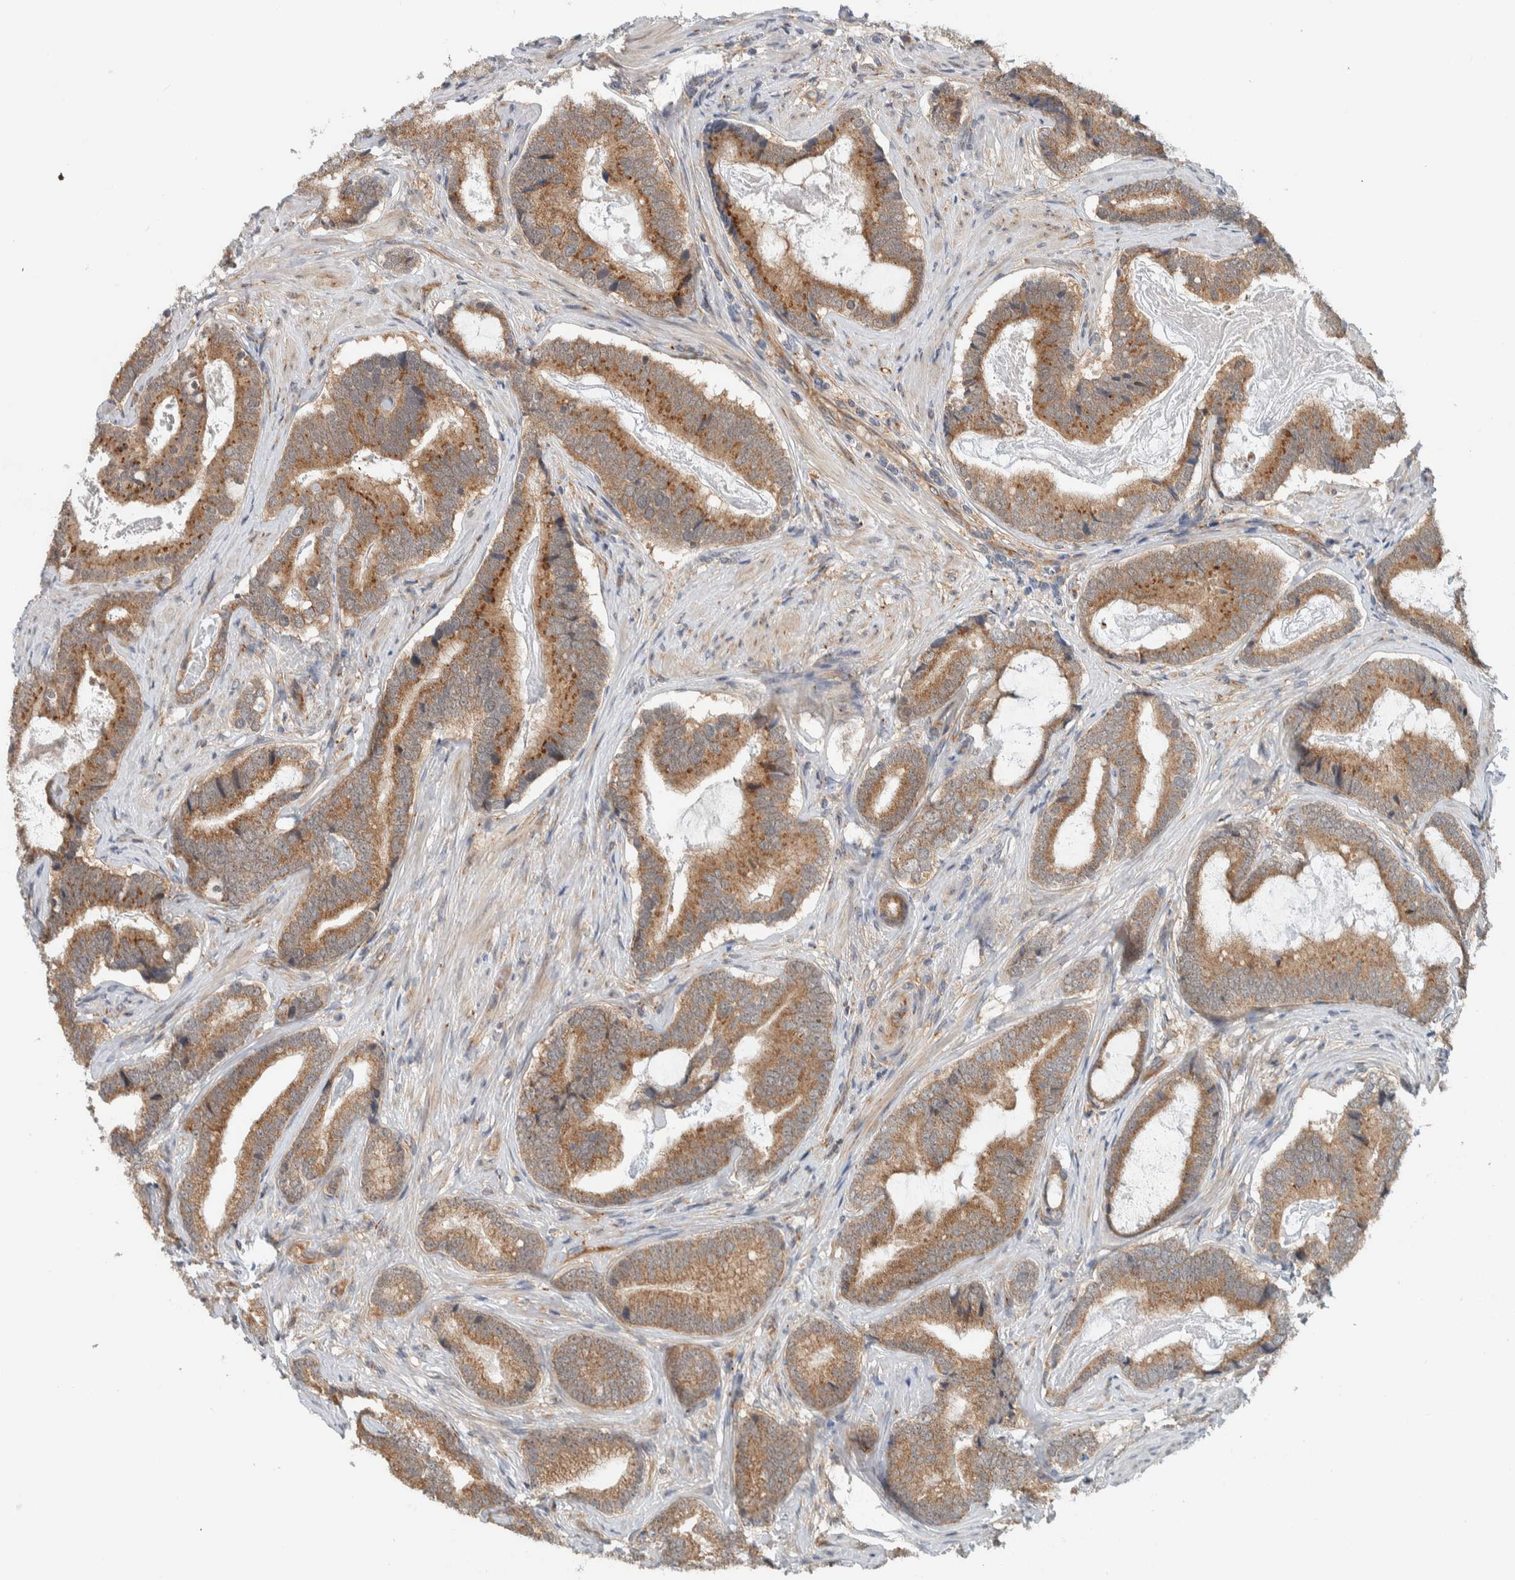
{"staining": {"intensity": "moderate", "quantity": ">75%", "location": "cytoplasmic/membranous"}, "tissue": "prostate cancer", "cell_type": "Tumor cells", "image_type": "cancer", "snomed": [{"axis": "morphology", "description": "Adenocarcinoma, High grade"}, {"axis": "topography", "description": "Prostate"}], "caption": "DAB (3,3'-diaminobenzidine) immunohistochemical staining of human prostate cancer (adenocarcinoma (high-grade)) exhibits moderate cytoplasmic/membranous protein positivity in about >75% of tumor cells.", "gene": "RERE", "patient": {"sex": "male", "age": 55}}